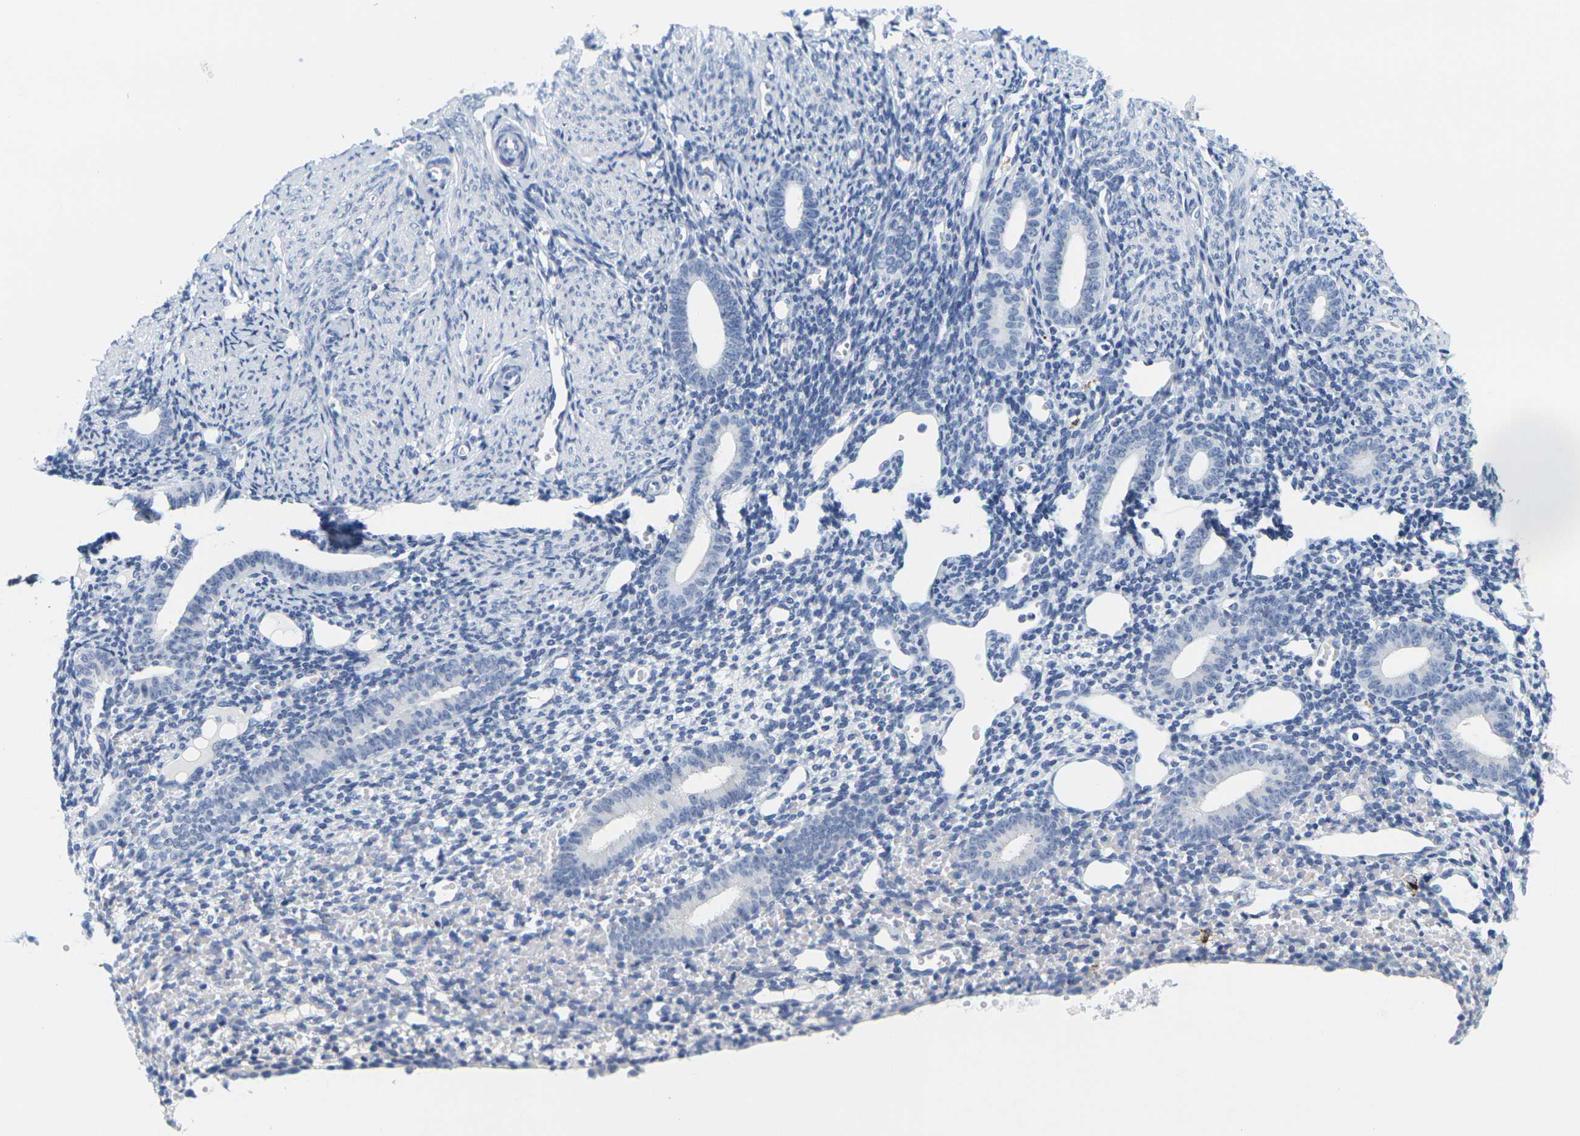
{"staining": {"intensity": "negative", "quantity": "none", "location": "none"}, "tissue": "endometrium", "cell_type": "Cells in endometrial stroma", "image_type": "normal", "snomed": [{"axis": "morphology", "description": "Normal tissue, NOS"}, {"axis": "topography", "description": "Endometrium"}], "caption": "DAB immunohistochemical staining of normal endometrium reveals no significant expression in cells in endometrial stroma. (DAB IHC, high magnification).", "gene": "HLA", "patient": {"sex": "female", "age": 50}}